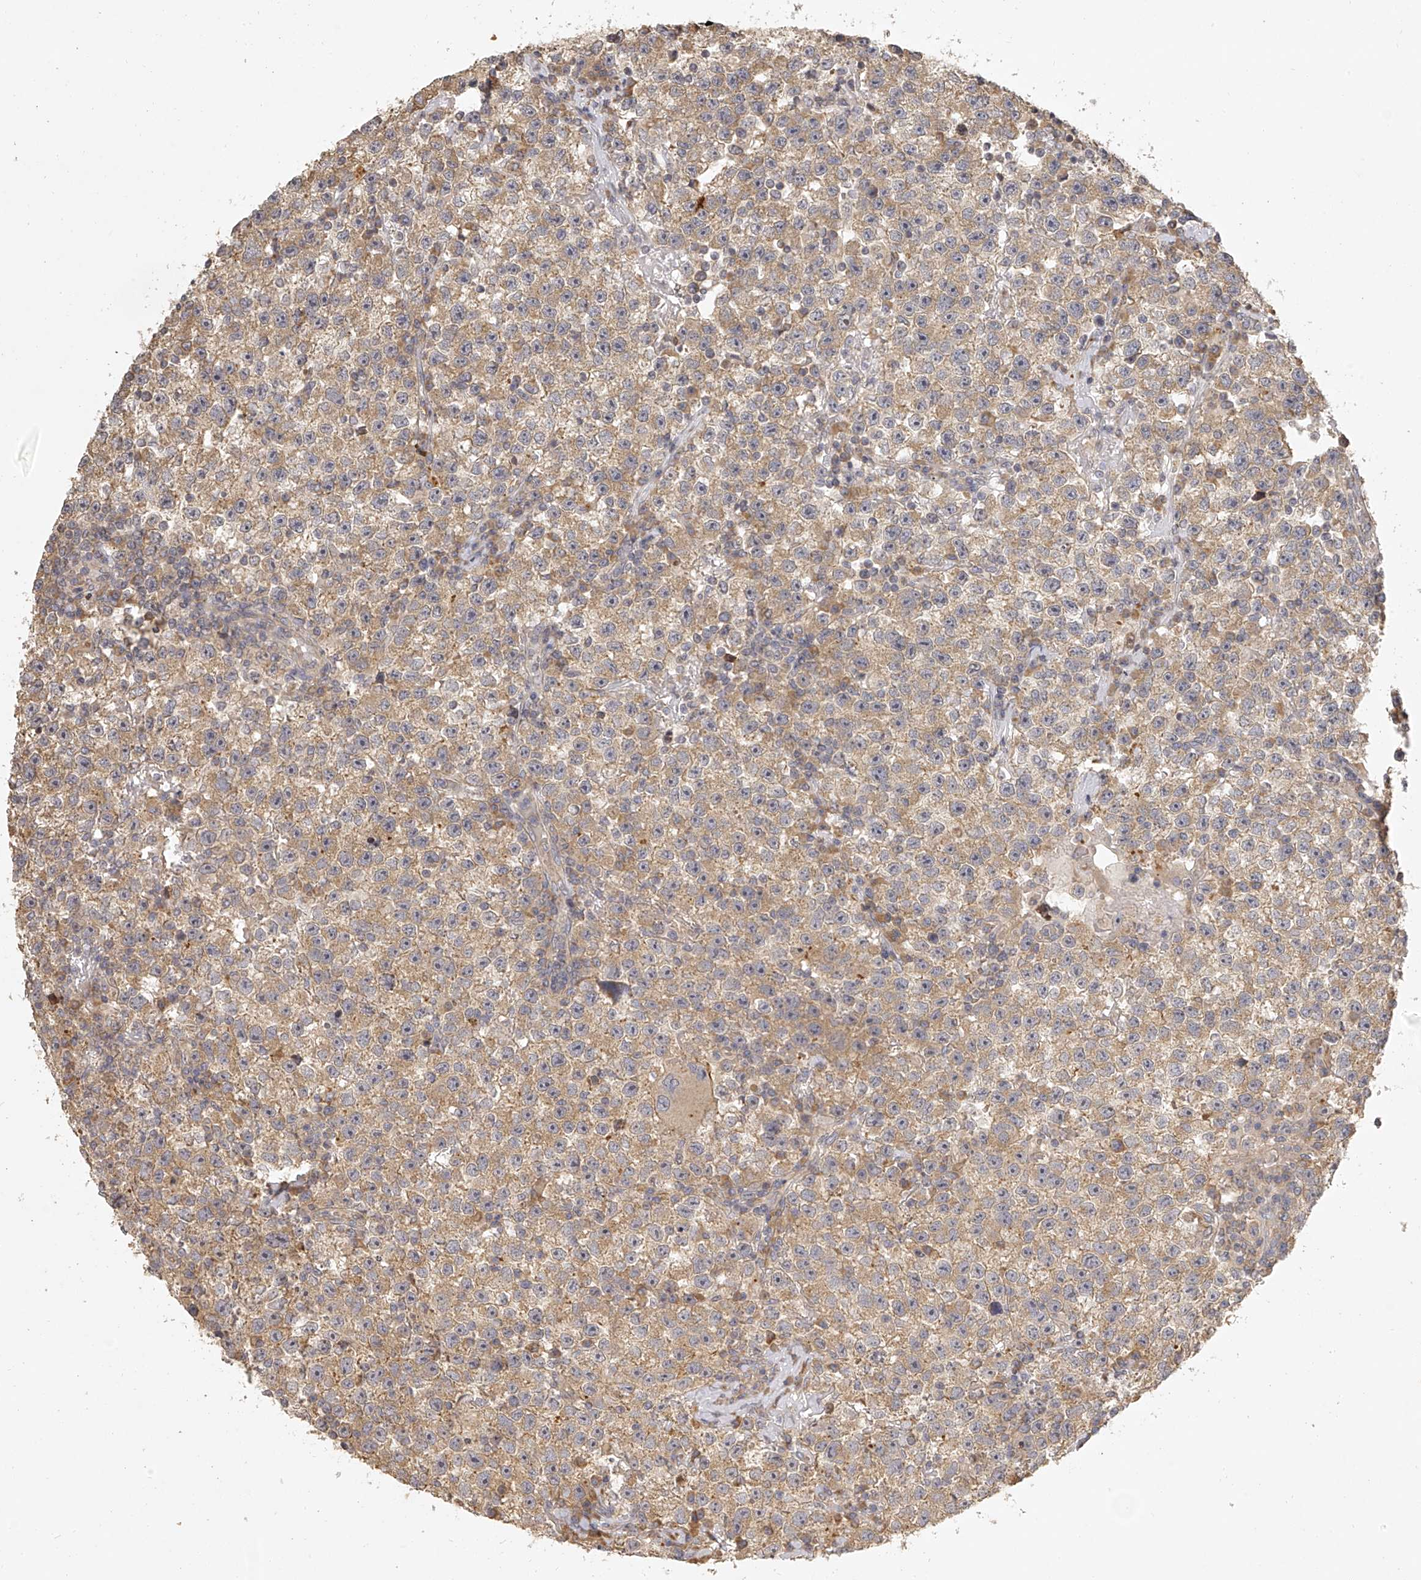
{"staining": {"intensity": "moderate", "quantity": ">75%", "location": "cytoplasmic/membranous"}, "tissue": "testis cancer", "cell_type": "Tumor cells", "image_type": "cancer", "snomed": [{"axis": "morphology", "description": "Seminoma, NOS"}, {"axis": "topography", "description": "Testis"}], "caption": "Protein analysis of testis cancer (seminoma) tissue displays moderate cytoplasmic/membranous staining in about >75% of tumor cells.", "gene": "DOCK9", "patient": {"sex": "male", "age": 22}}